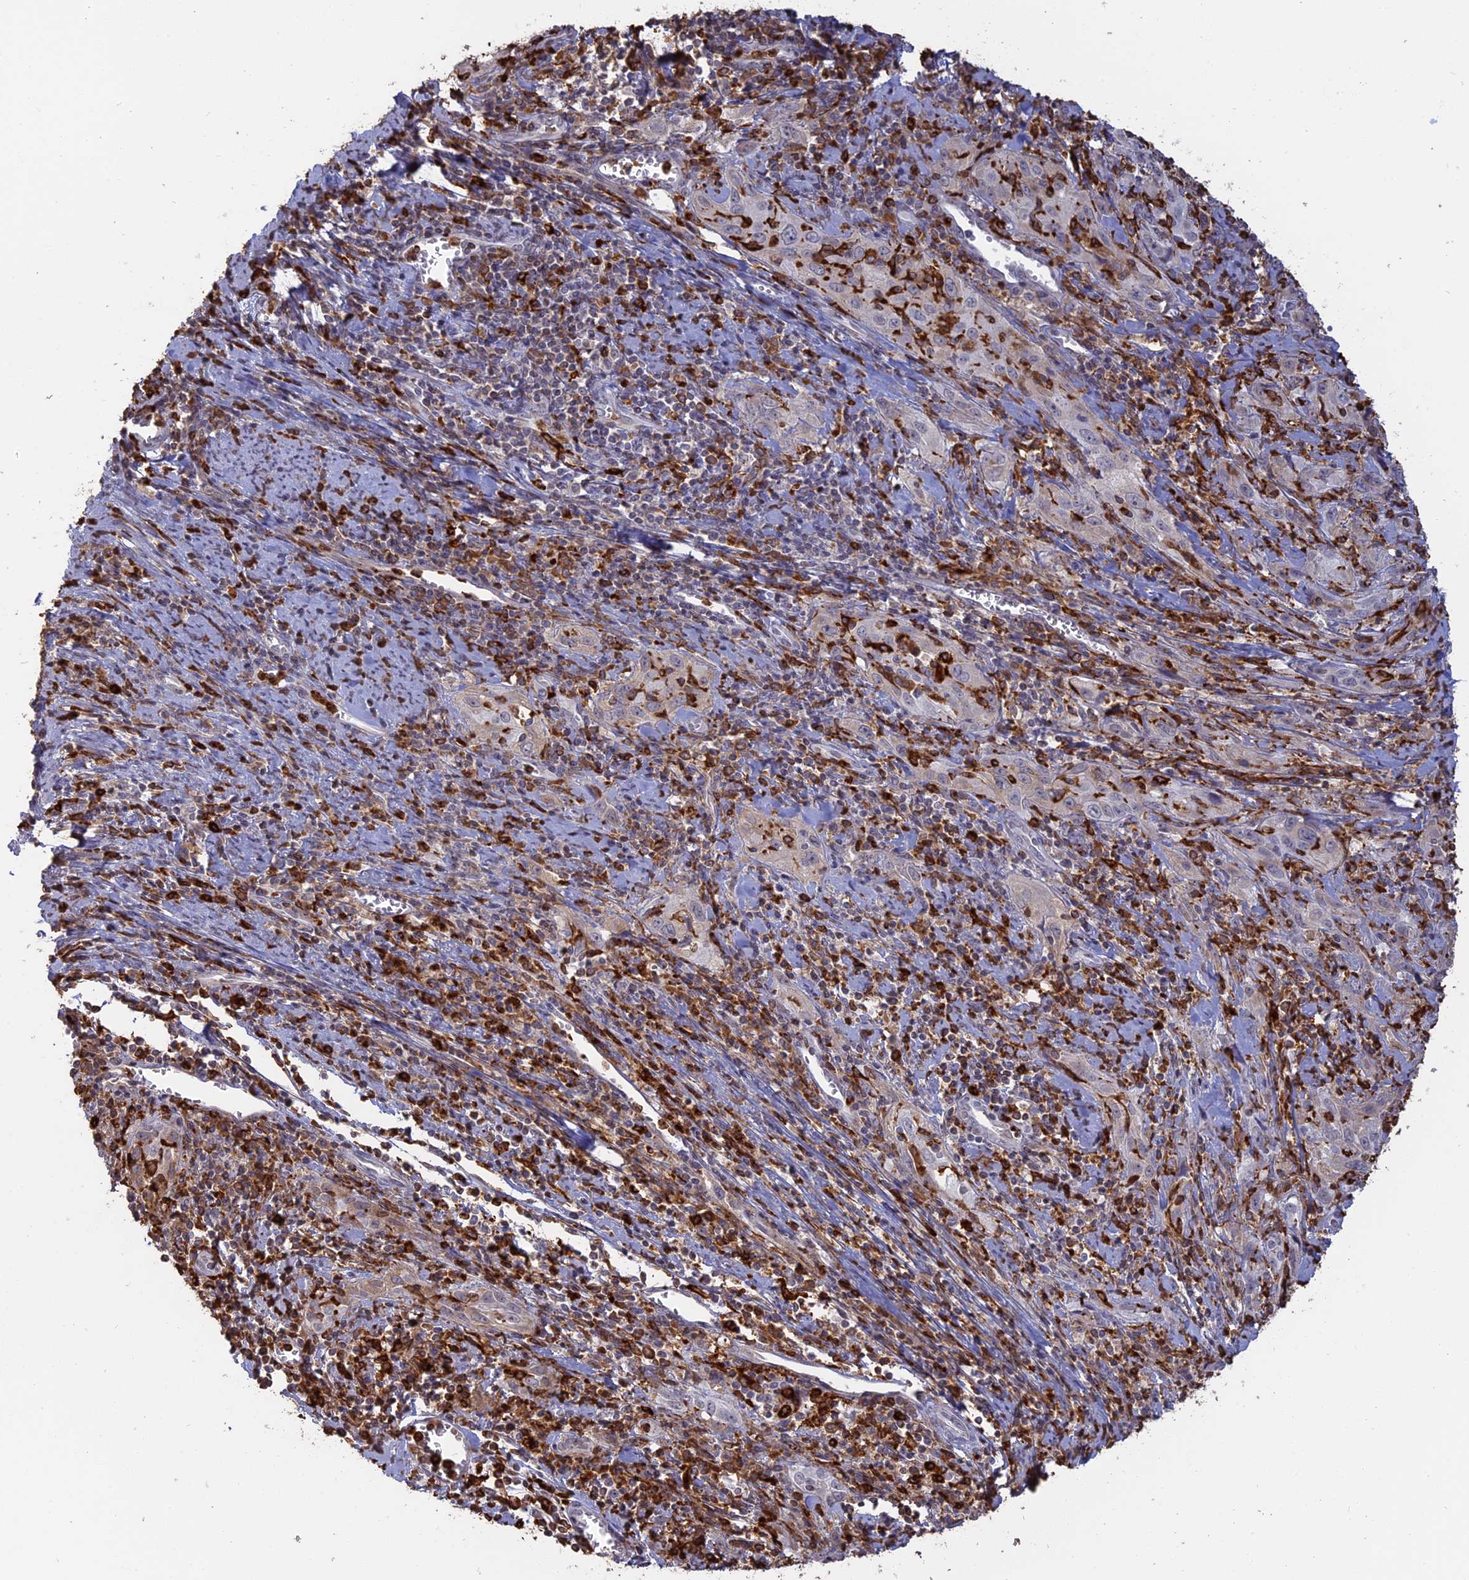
{"staining": {"intensity": "negative", "quantity": "none", "location": "none"}, "tissue": "cervical cancer", "cell_type": "Tumor cells", "image_type": "cancer", "snomed": [{"axis": "morphology", "description": "Squamous cell carcinoma, NOS"}, {"axis": "topography", "description": "Cervix"}], "caption": "Cervical cancer (squamous cell carcinoma) stained for a protein using immunohistochemistry (IHC) reveals no positivity tumor cells.", "gene": "APOBR", "patient": {"sex": "female", "age": 57}}